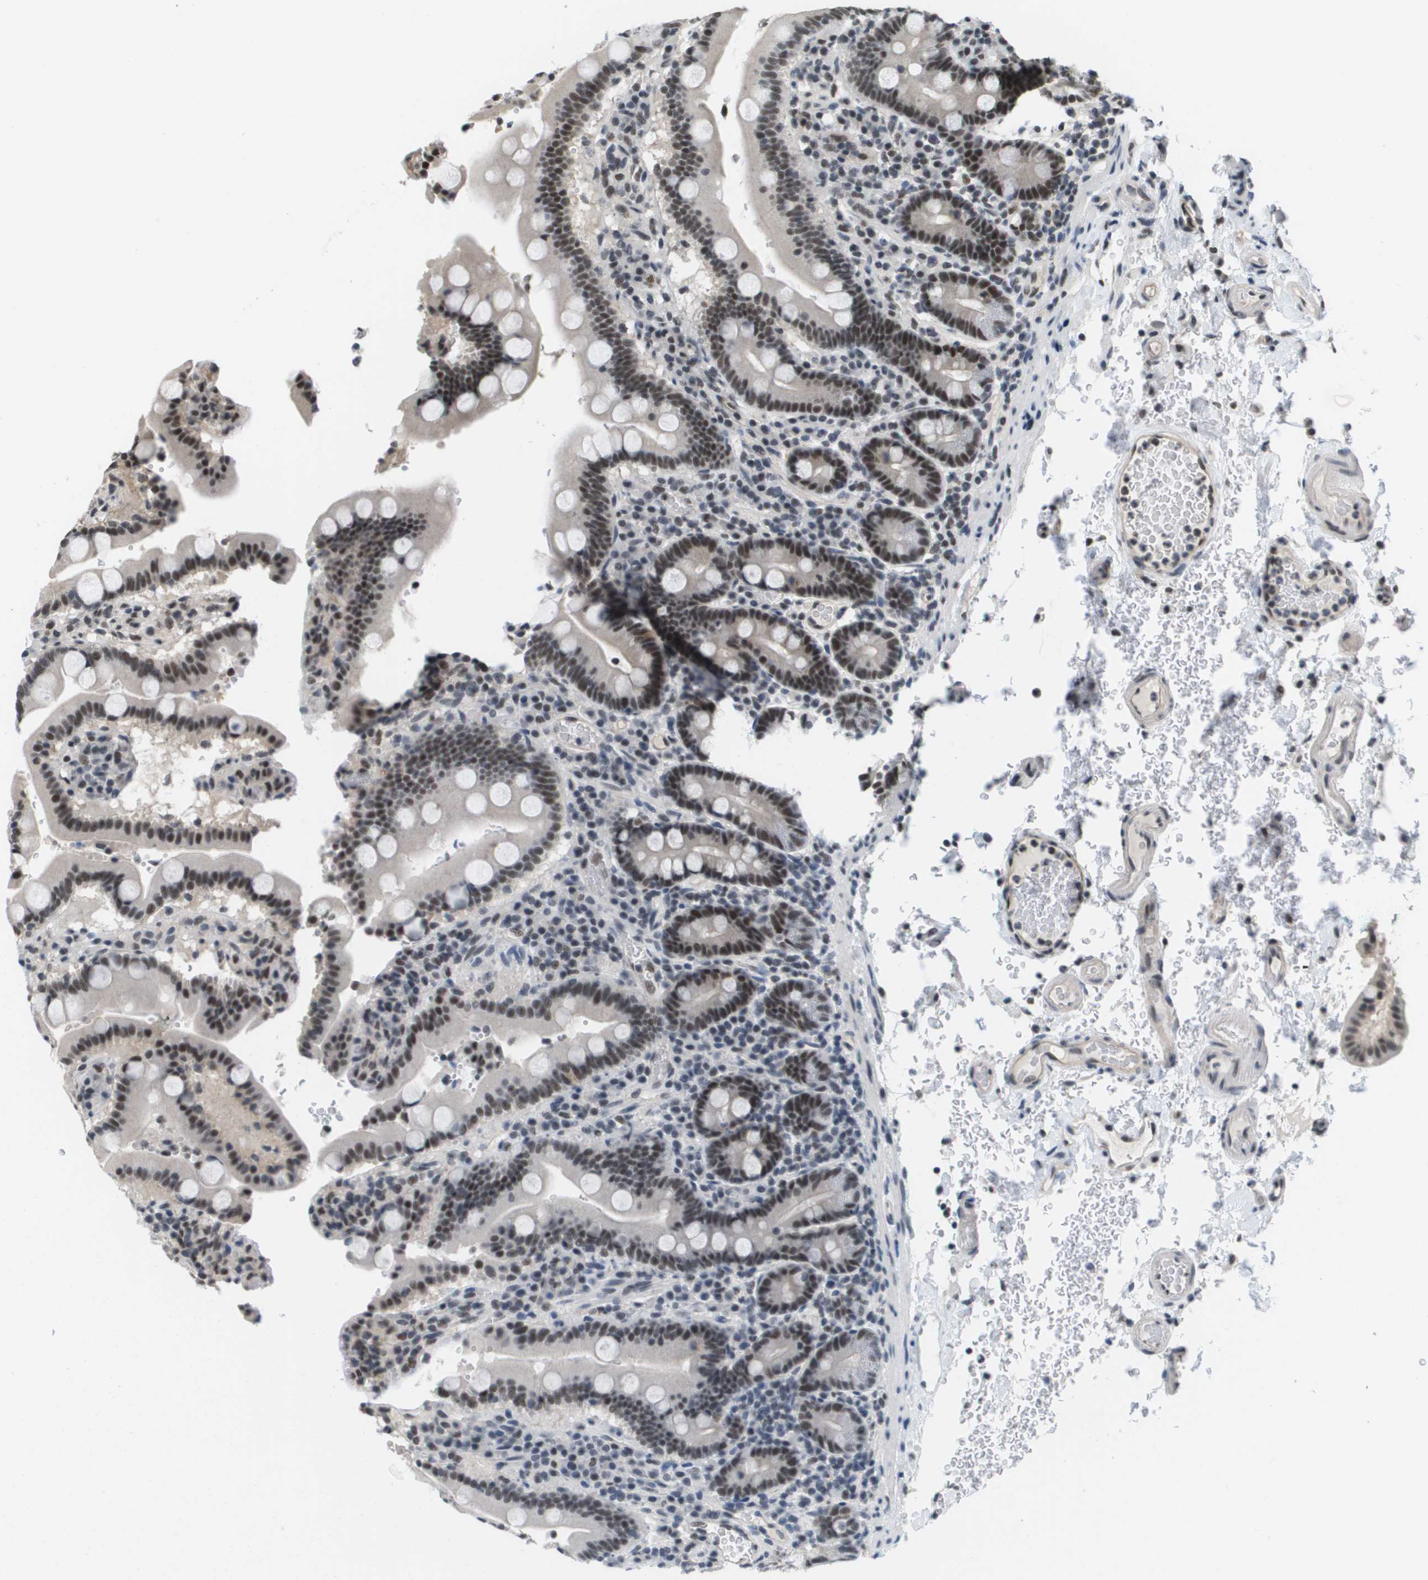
{"staining": {"intensity": "moderate", "quantity": ">75%", "location": "nuclear"}, "tissue": "duodenum", "cell_type": "Glandular cells", "image_type": "normal", "snomed": [{"axis": "morphology", "description": "Normal tissue, NOS"}, {"axis": "topography", "description": "Small intestine, NOS"}], "caption": "Moderate nuclear positivity for a protein is identified in about >75% of glandular cells of unremarkable duodenum using immunohistochemistry (IHC).", "gene": "ISY1", "patient": {"sex": "female", "age": 71}}